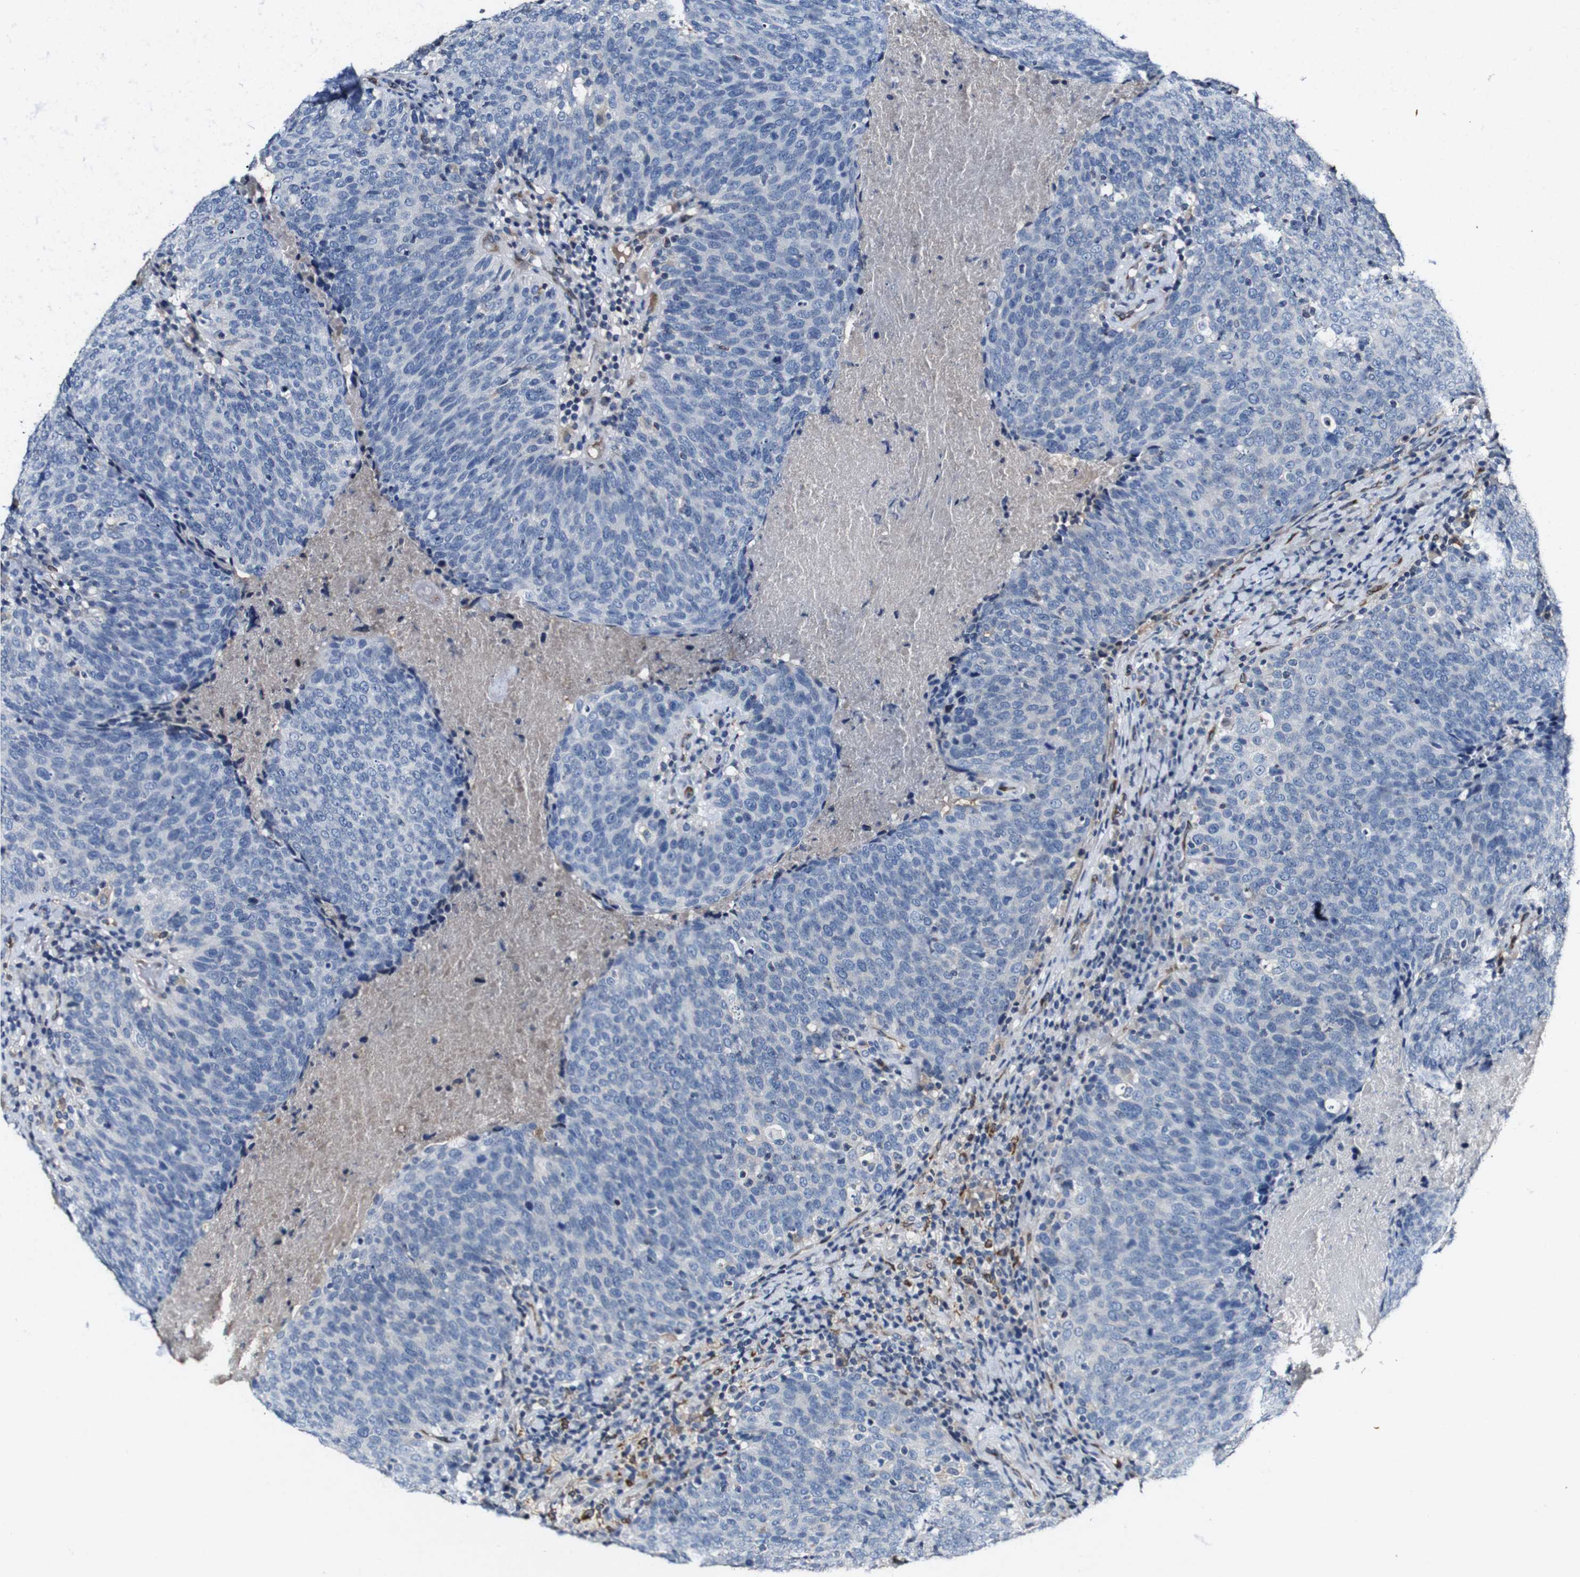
{"staining": {"intensity": "negative", "quantity": "none", "location": "none"}, "tissue": "head and neck cancer", "cell_type": "Tumor cells", "image_type": "cancer", "snomed": [{"axis": "morphology", "description": "Squamous cell carcinoma, NOS"}, {"axis": "morphology", "description": "Squamous cell carcinoma, metastatic, NOS"}, {"axis": "topography", "description": "Lymph node"}, {"axis": "topography", "description": "Head-Neck"}], "caption": "Image shows no significant protein staining in tumor cells of squamous cell carcinoma (head and neck).", "gene": "GRAMD1A", "patient": {"sex": "male", "age": 62}}